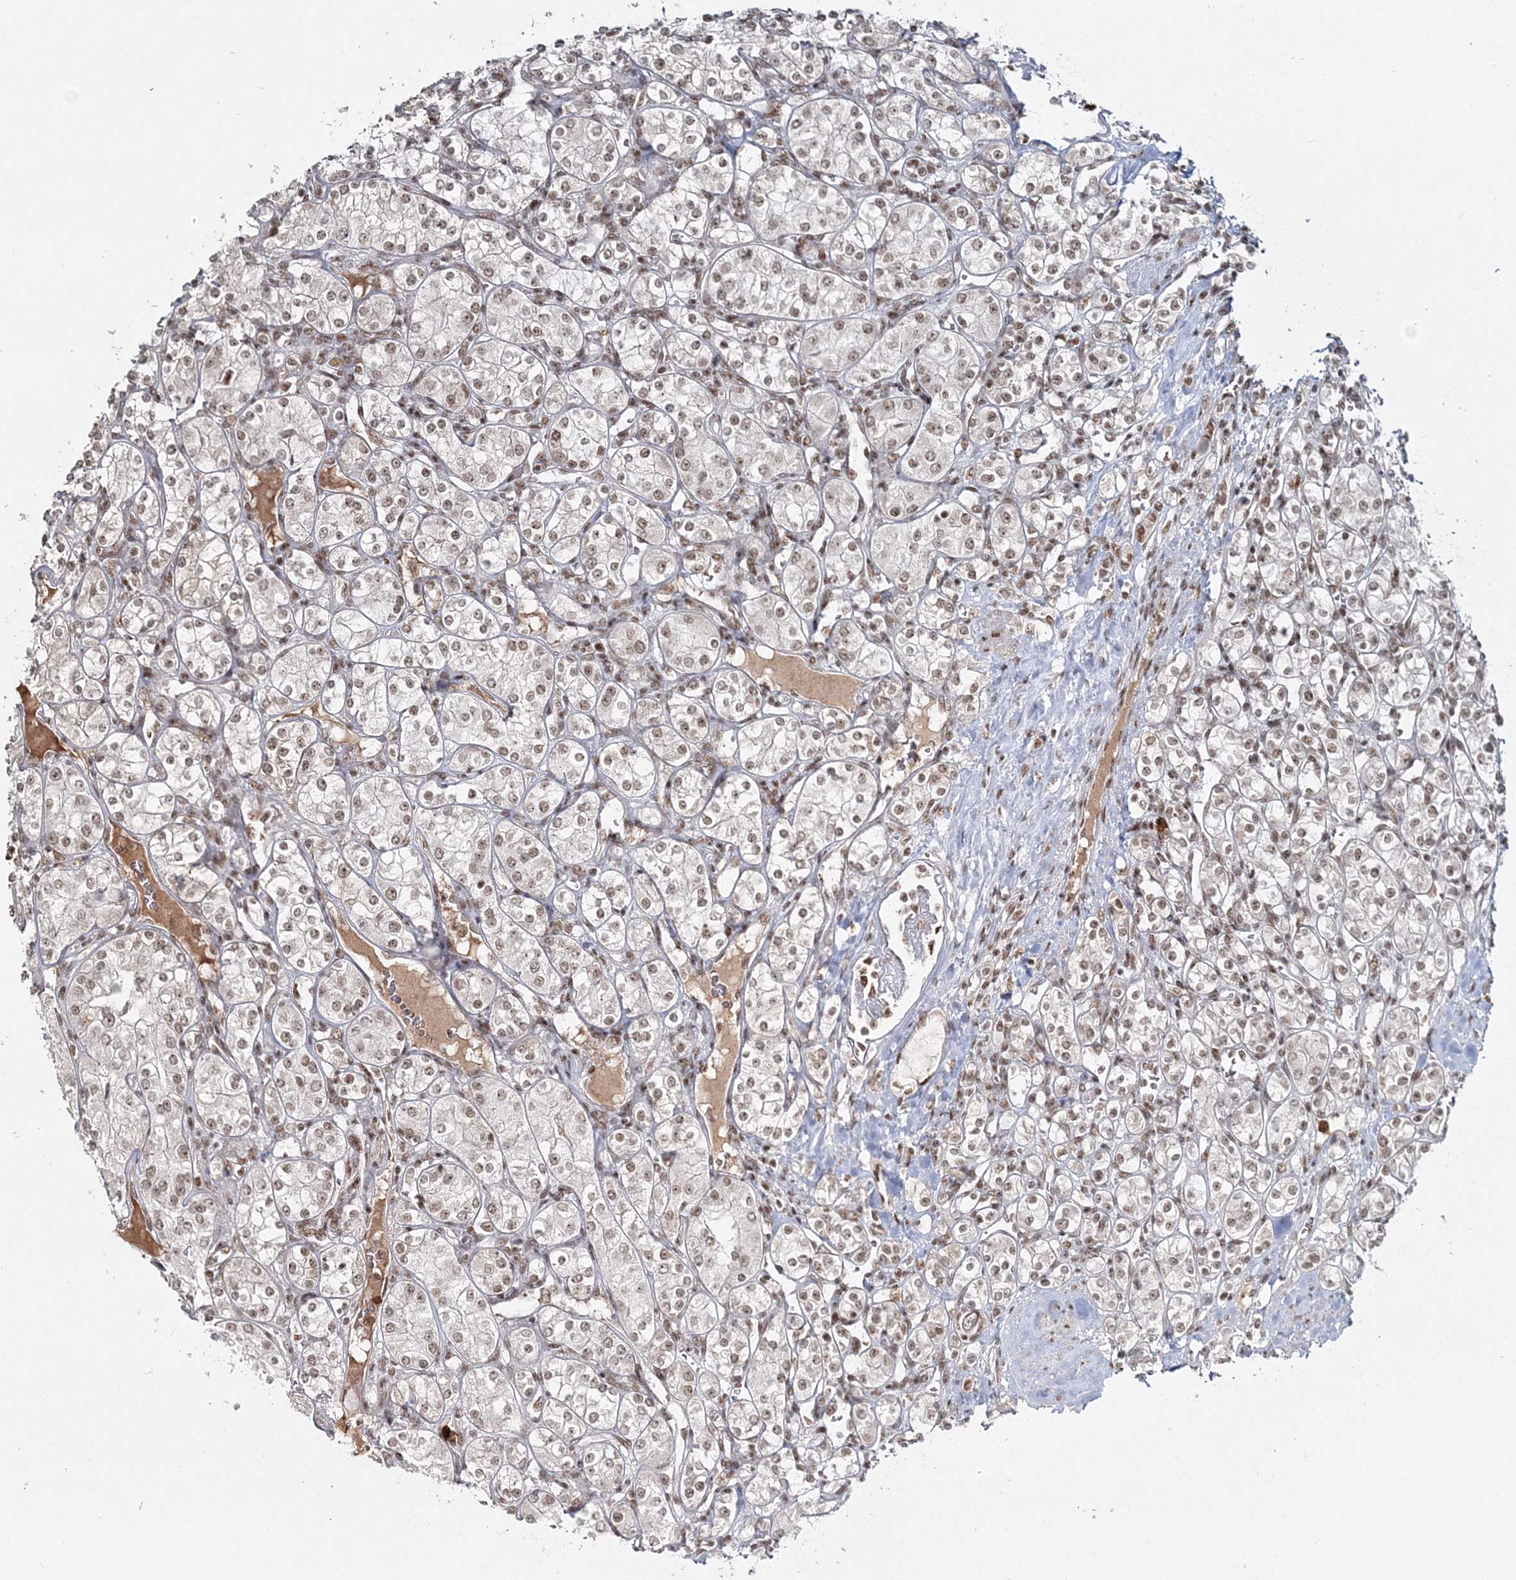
{"staining": {"intensity": "moderate", "quantity": ">75%", "location": "nuclear"}, "tissue": "renal cancer", "cell_type": "Tumor cells", "image_type": "cancer", "snomed": [{"axis": "morphology", "description": "Adenocarcinoma, NOS"}, {"axis": "topography", "description": "Kidney"}], "caption": "Moderate nuclear expression is present in approximately >75% of tumor cells in renal adenocarcinoma. The staining was performed using DAB, with brown indicating positive protein expression. Nuclei are stained blue with hematoxylin.", "gene": "QRICH1", "patient": {"sex": "male", "age": 77}}